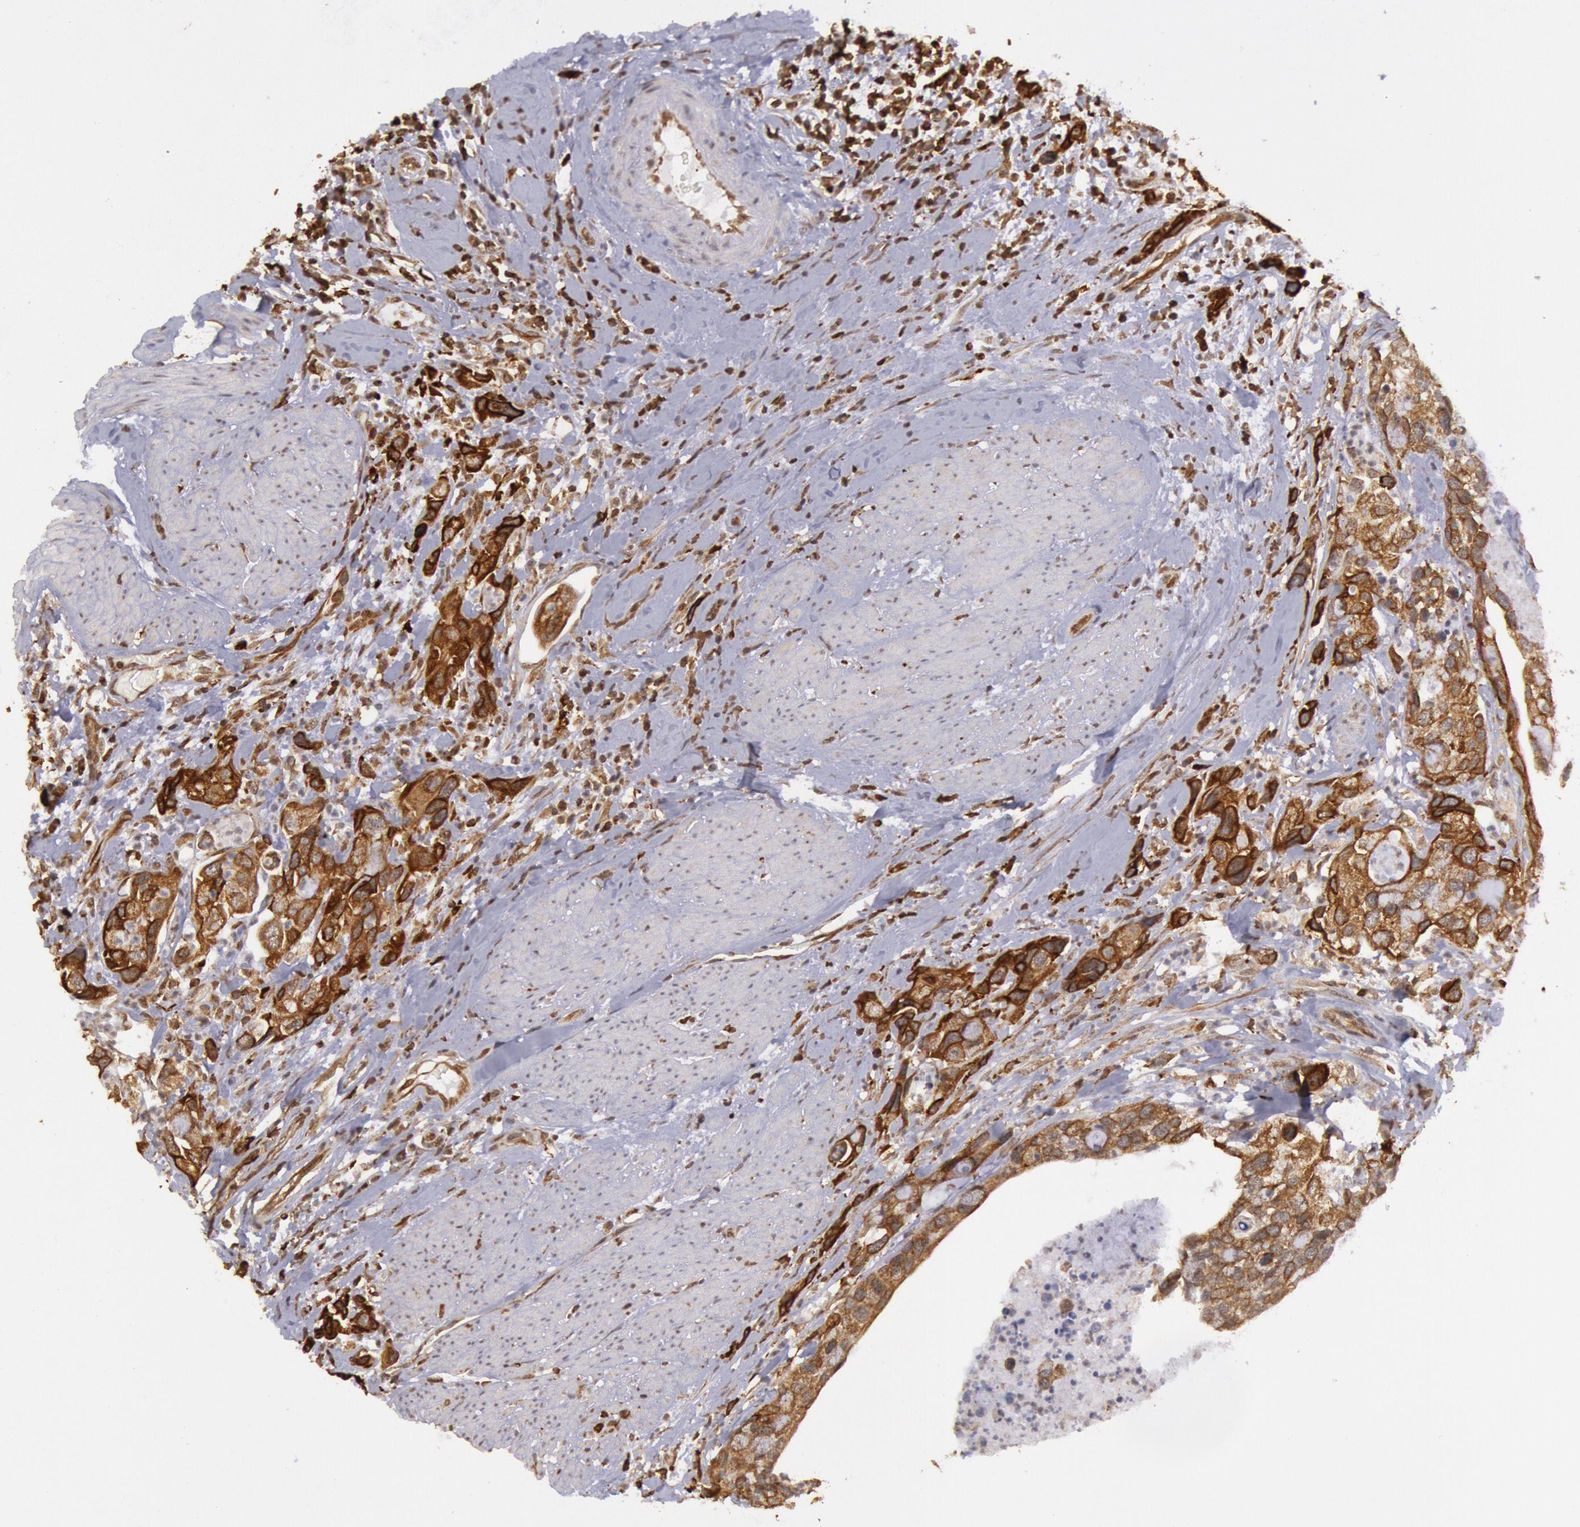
{"staining": {"intensity": "strong", "quantity": ">75%", "location": "cytoplasmic/membranous"}, "tissue": "urothelial cancer", "cell_type": "Tumor cells", "image_type": "cancer", "snomed": [{"axis": "morphology", "description": "Urothelial carcinoma, High grade"}, {"axis": "topography", "description": "Urinary bladder"}], "caption": "Brown immunohistochemical staining in human high-grade urothelial carcinoma shows strong cytoplasmic/membranous expression in about >75% of tumor cells.", "gene": "TAP2", "patient": {"sex": "male", "age": 66}}